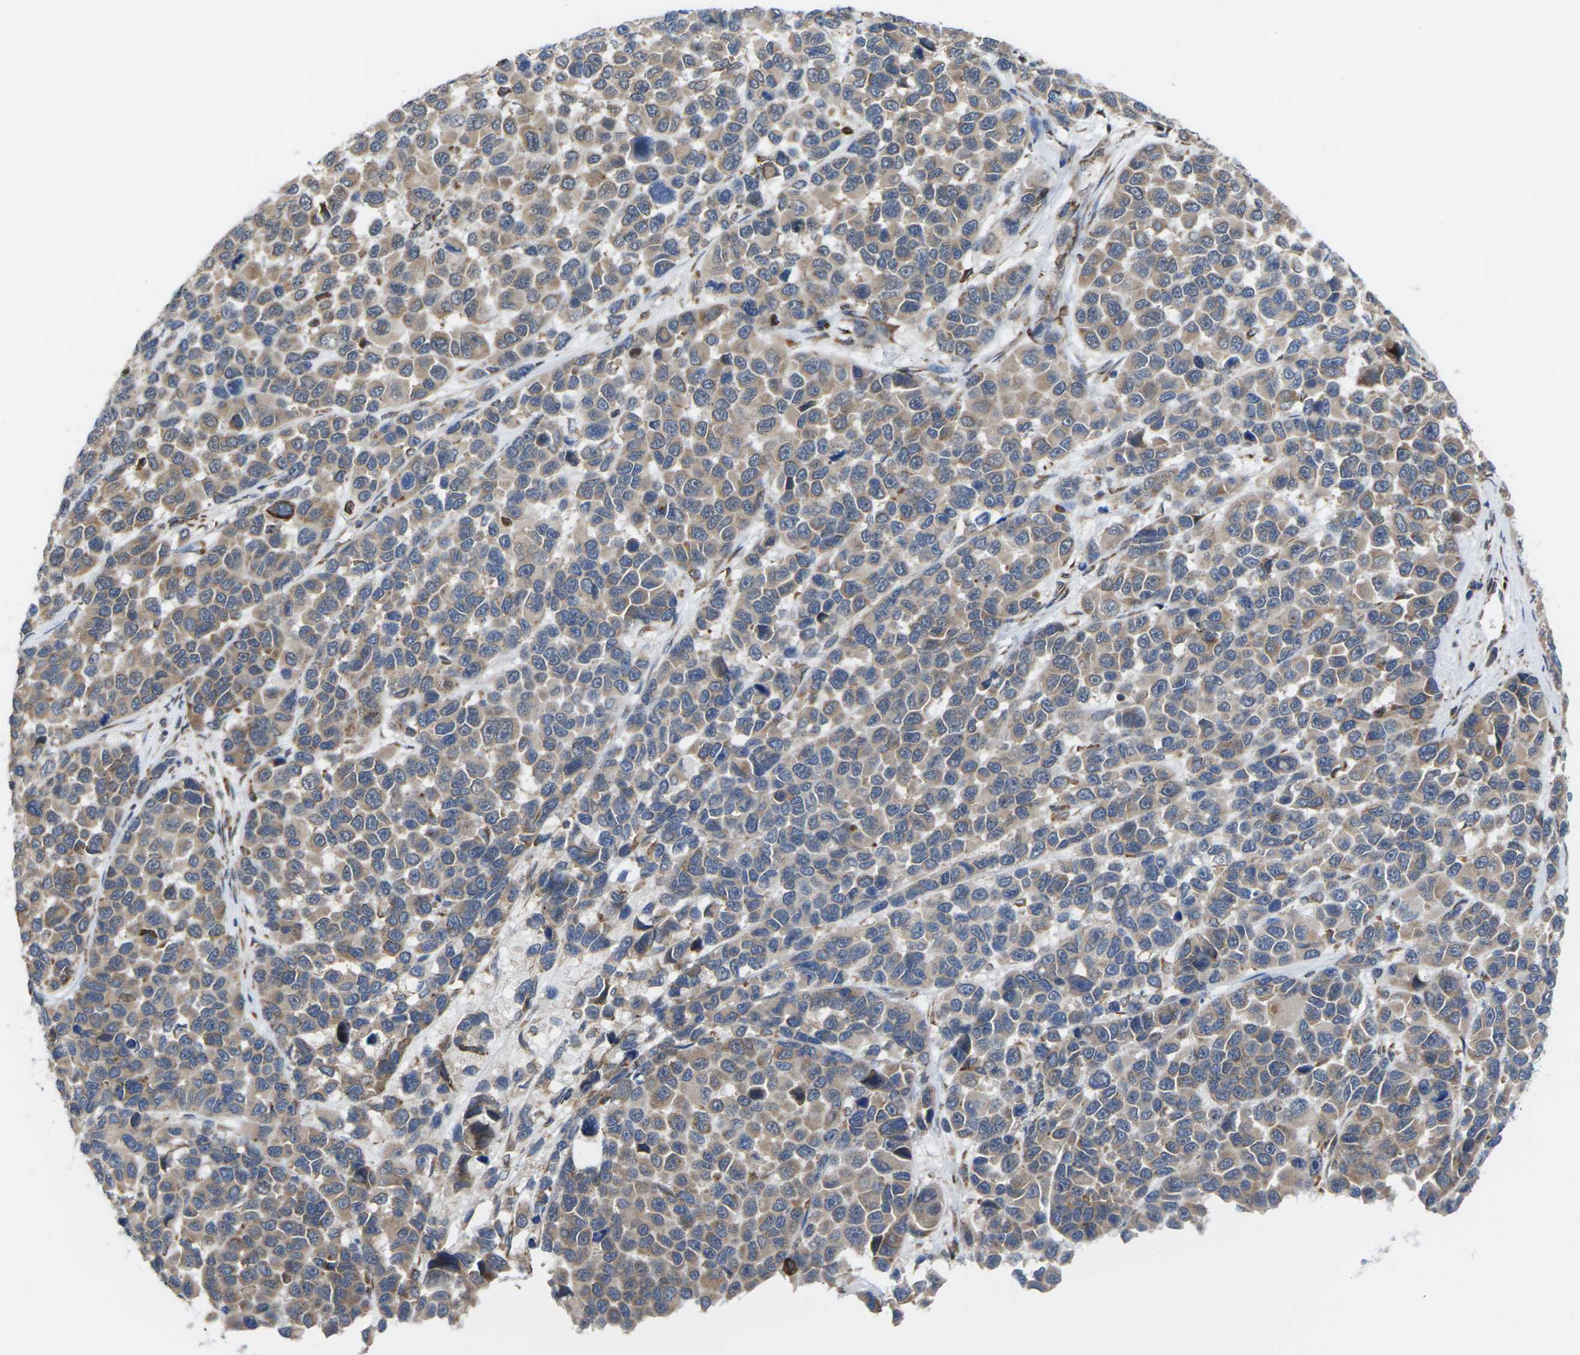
{"staining": {"intensity": "moderate", "quantity": ">75%", "location": "cytoplasmic/membranous"}, "tissue": "melanoma", "cell_type": "Tumor cells", "image_type": "cancer", "snomed": [{"axis": "morphology", "description": "Malignant melanoma, NOS"}, {"axis": "topography", "description": "Skin"}], "caption": "The image demonstrates a brown stain indicating the presence of a protein in the cytoplasmic/membranous of tumor cells in malignant melanoma. Using DAB (3,3'-diaminobenzidine) (brown) and hematoxylin (blue) stains, captured at high magnification using brightfield microscopy.", "gene": "PDZK1IP1", "patient": {"sex": "male", "age": 53}}